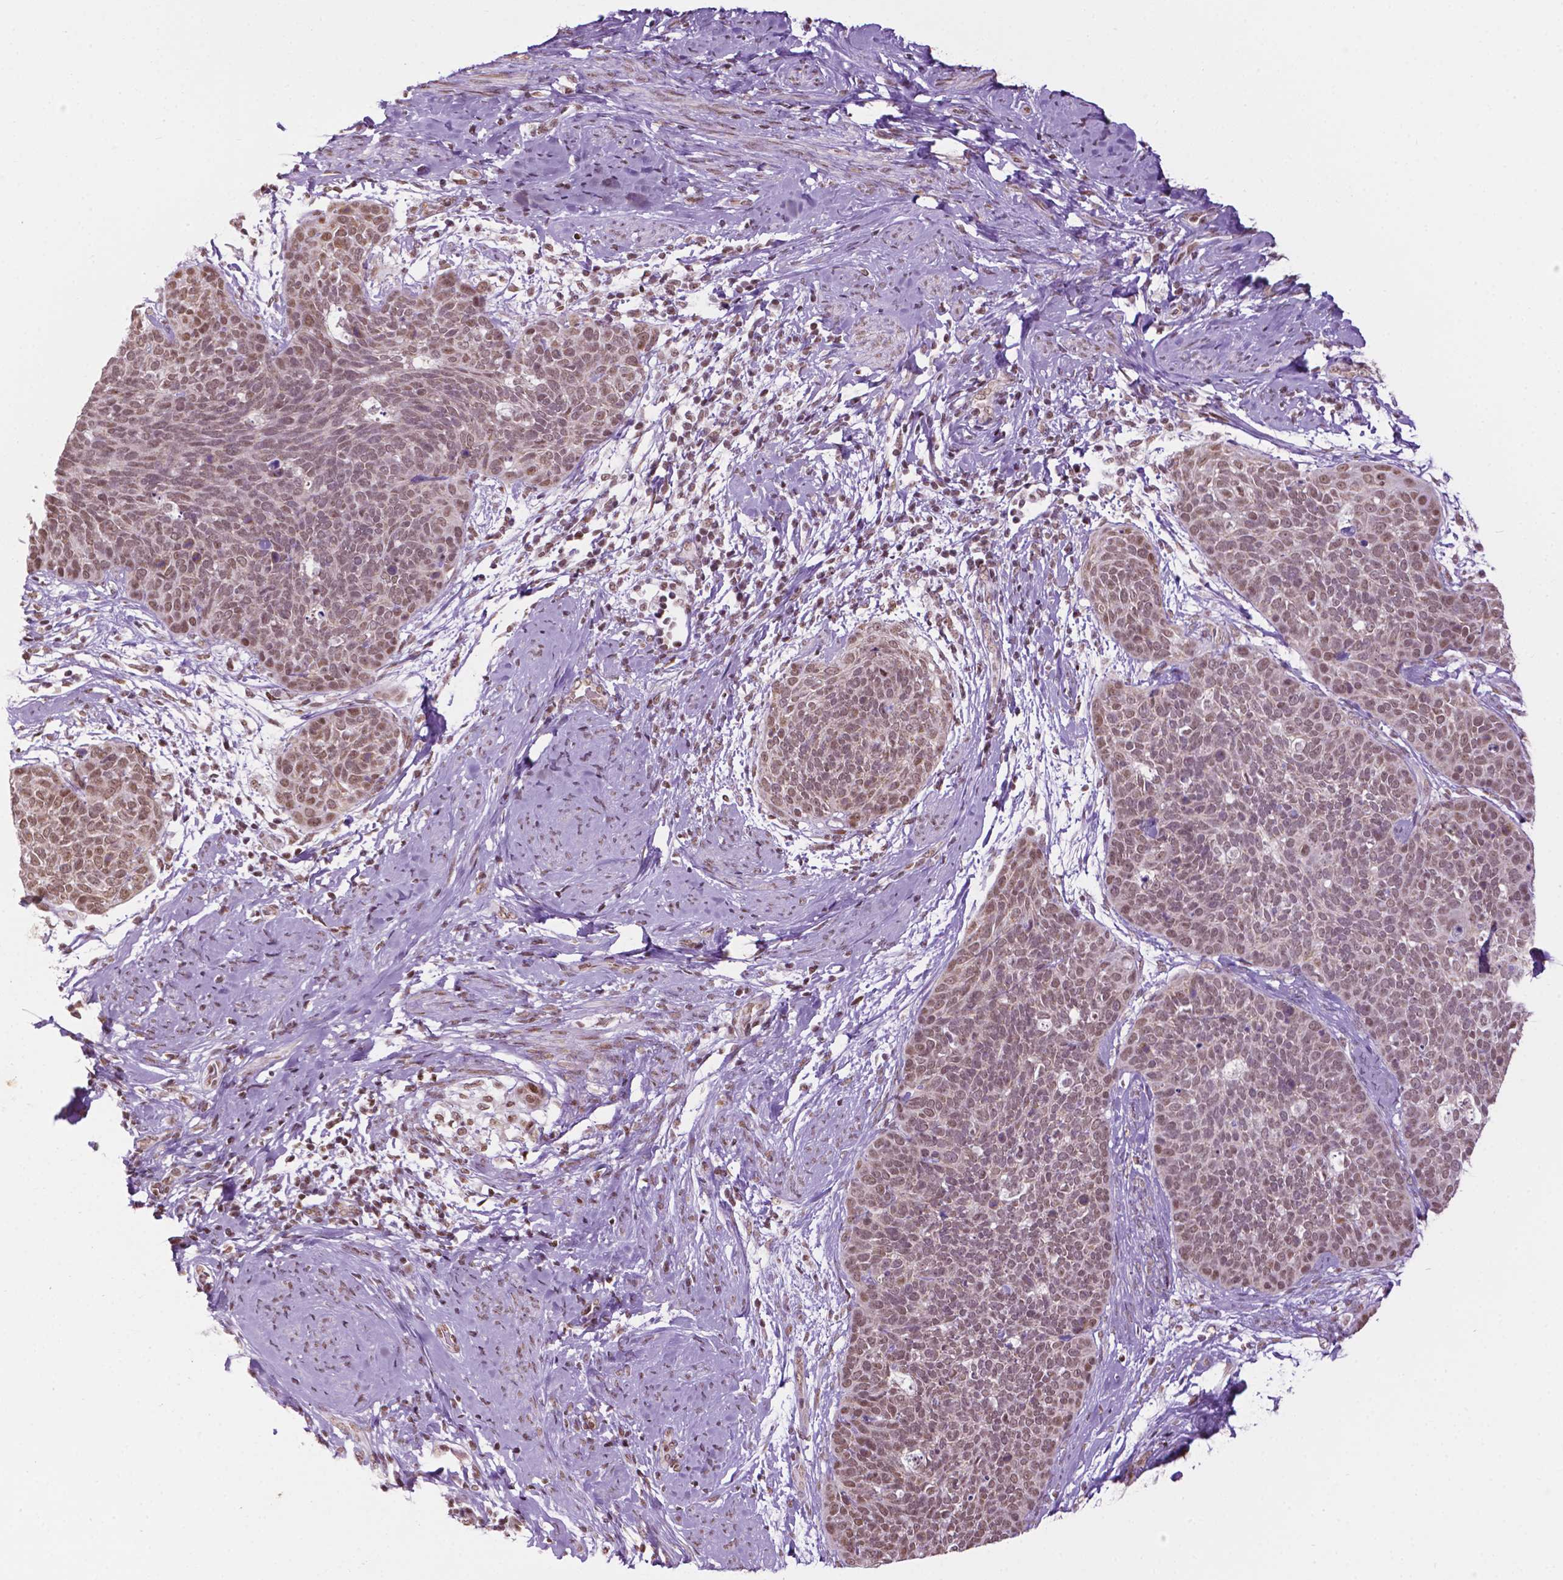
{"staining": {"intensity": "moderate", "quantity": ">75%", "location": "nuclear"}, "tissue": "cervical cancer", "cell_type": "Tumor cells", "image_type": "cancer", "snomed": [{"axis": "morphology", "description": "Squamous cell carcinoma, NOS"}, {"axis": "topography", "description": "Cervix"}], "caption": "The image exhibits immunohistochemical staining of cervical cancer. There is moderate nuclear positivity is appreciated in about >75% of tumor cells.", "gene": "COL23A1", "patient": {"sex": "female", "age": 69}}